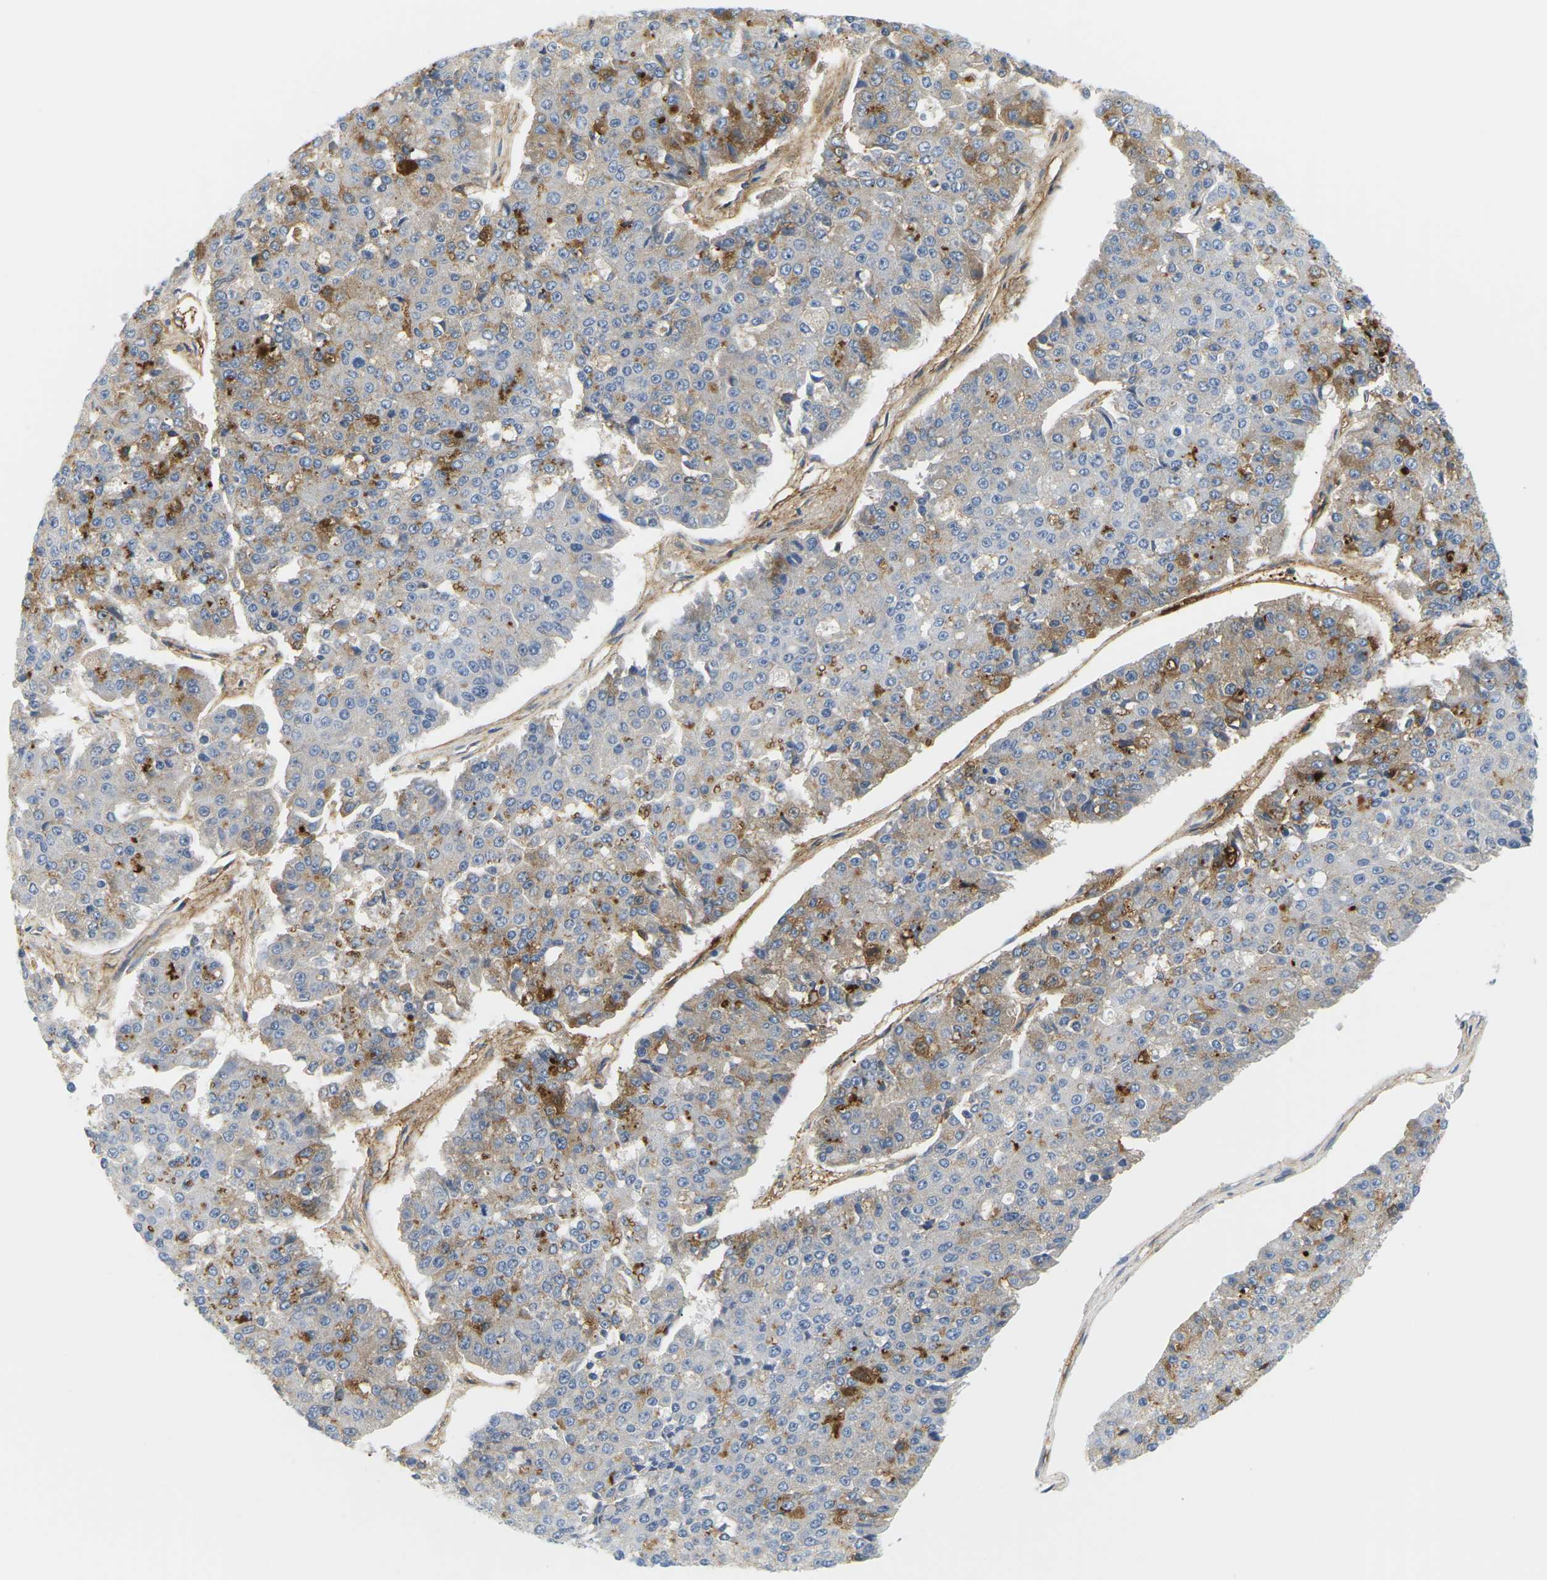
{"staining": {"intensity": "moderate", "quantity": "25%-75%", "location": "cytoplasmic/membranous"}, "tissue": "pancreatic cancer", "cell_type": "Tumor cells", "image_type": "cancer", "snomed": [{"axis": "morphology", "description": "Adenocarcinoma, NOS"}, {"axis": "topography", "description": "Pancreas"}], "caption": "Pancreatic cancer (adenocarcinoma) tissue demonstrates moderate cytoplasmic/membranous staining in approximately 25%-75% of tumor cells", "gene": "APOB", "patient": {"sex": "male", "age": 50}}